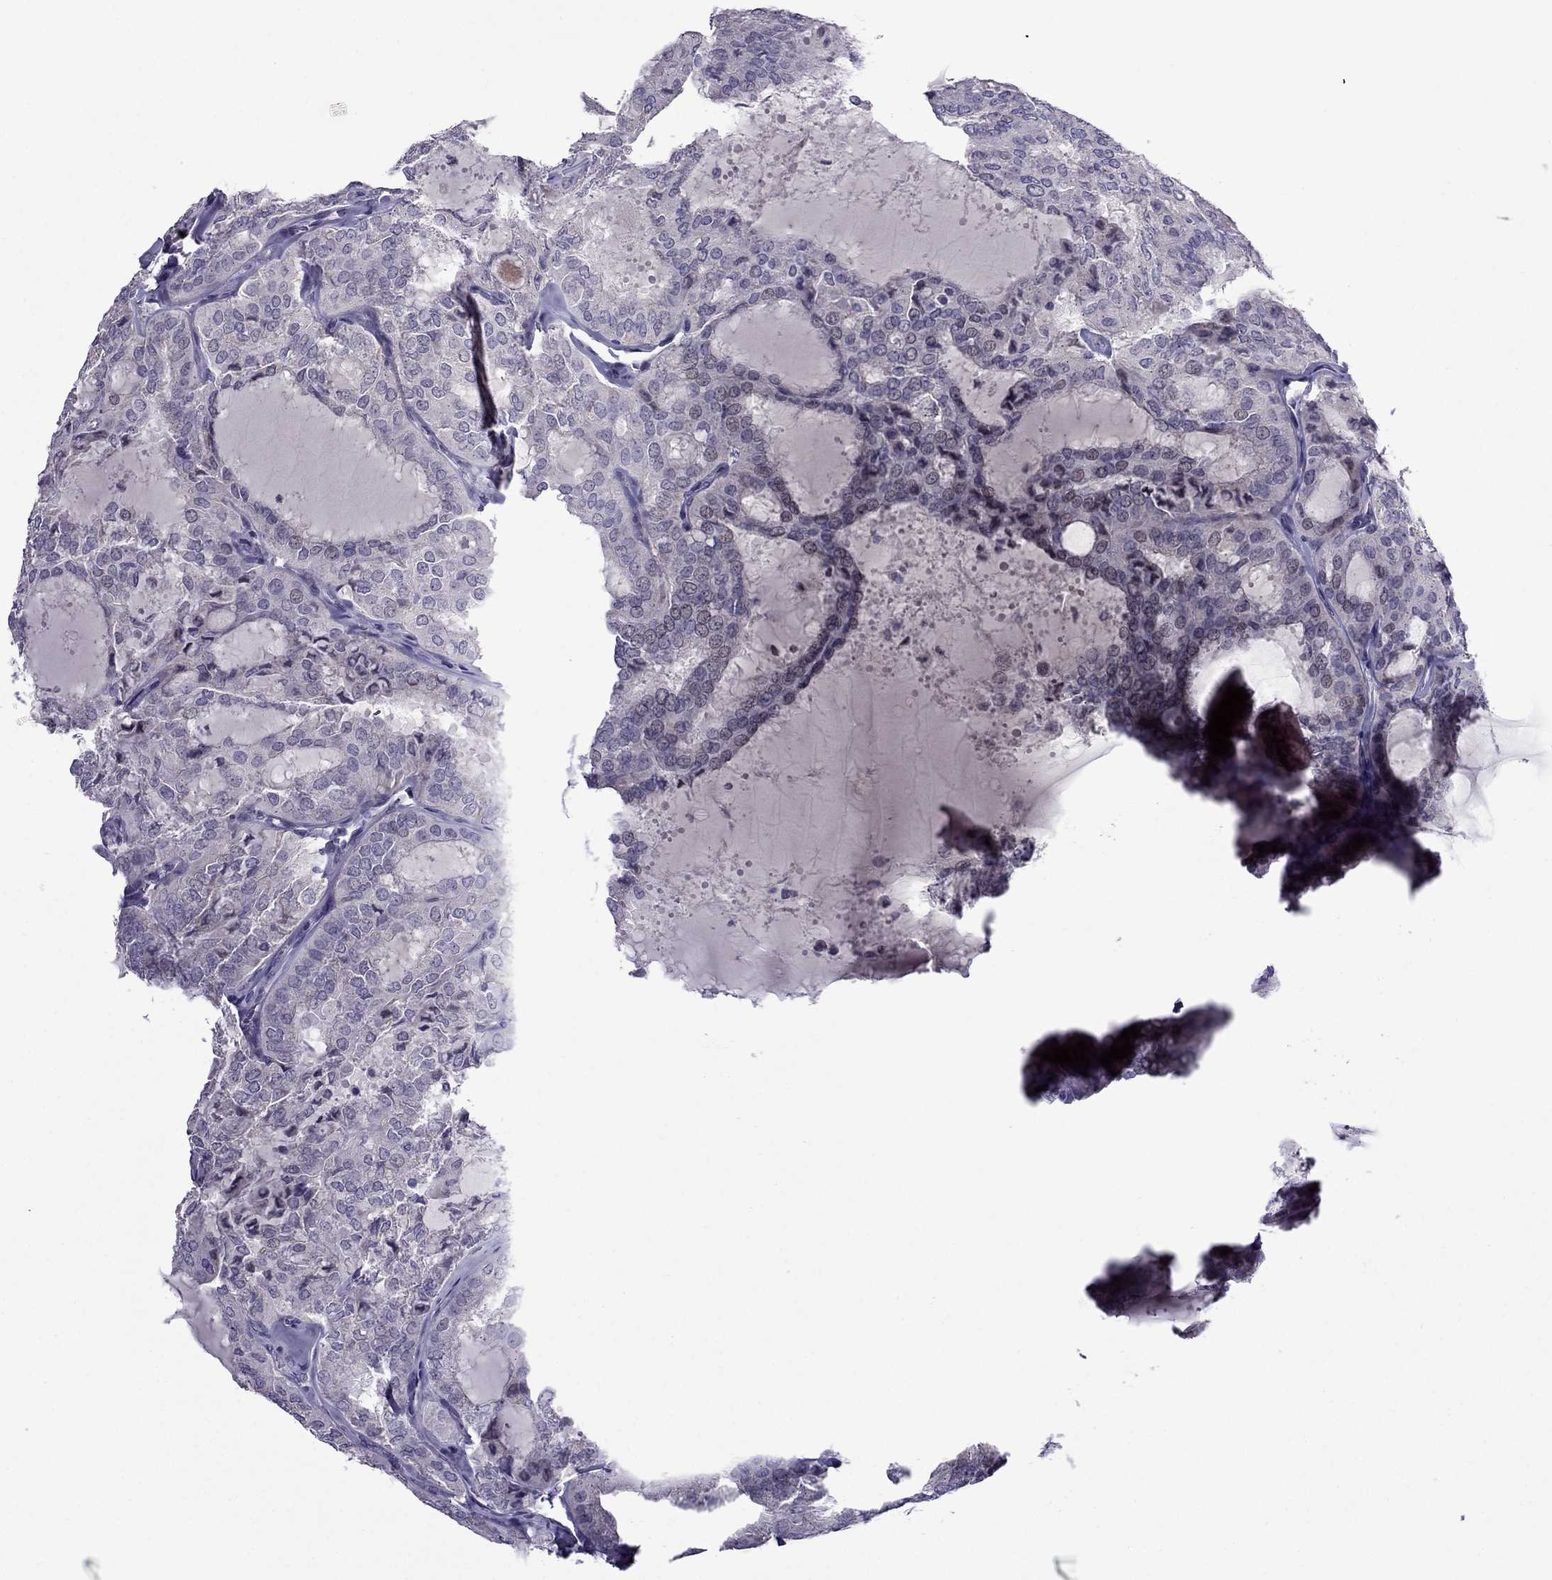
{"staining": {"intensity": "negative", "quantity": "none", "location": "none"}, "tissue": "thyroid cancer", "cell_type": "Tumor cells", "image_type": "cancer", "snomed": [{"axis": "morphology", "description": "Follicular adenoma carcinoma, NOS"}, {"axis": "topography", "description": "Thyroid gland"}], "caption": "Tumor cells are negative for protein expression in human thyroid cancer (follicular adenoma carcinoma). (Brightfield microscopy of DAB IHC at high magnification).", "gene": "MYBPH", "patient": {"sex": "male", "age": 75}}